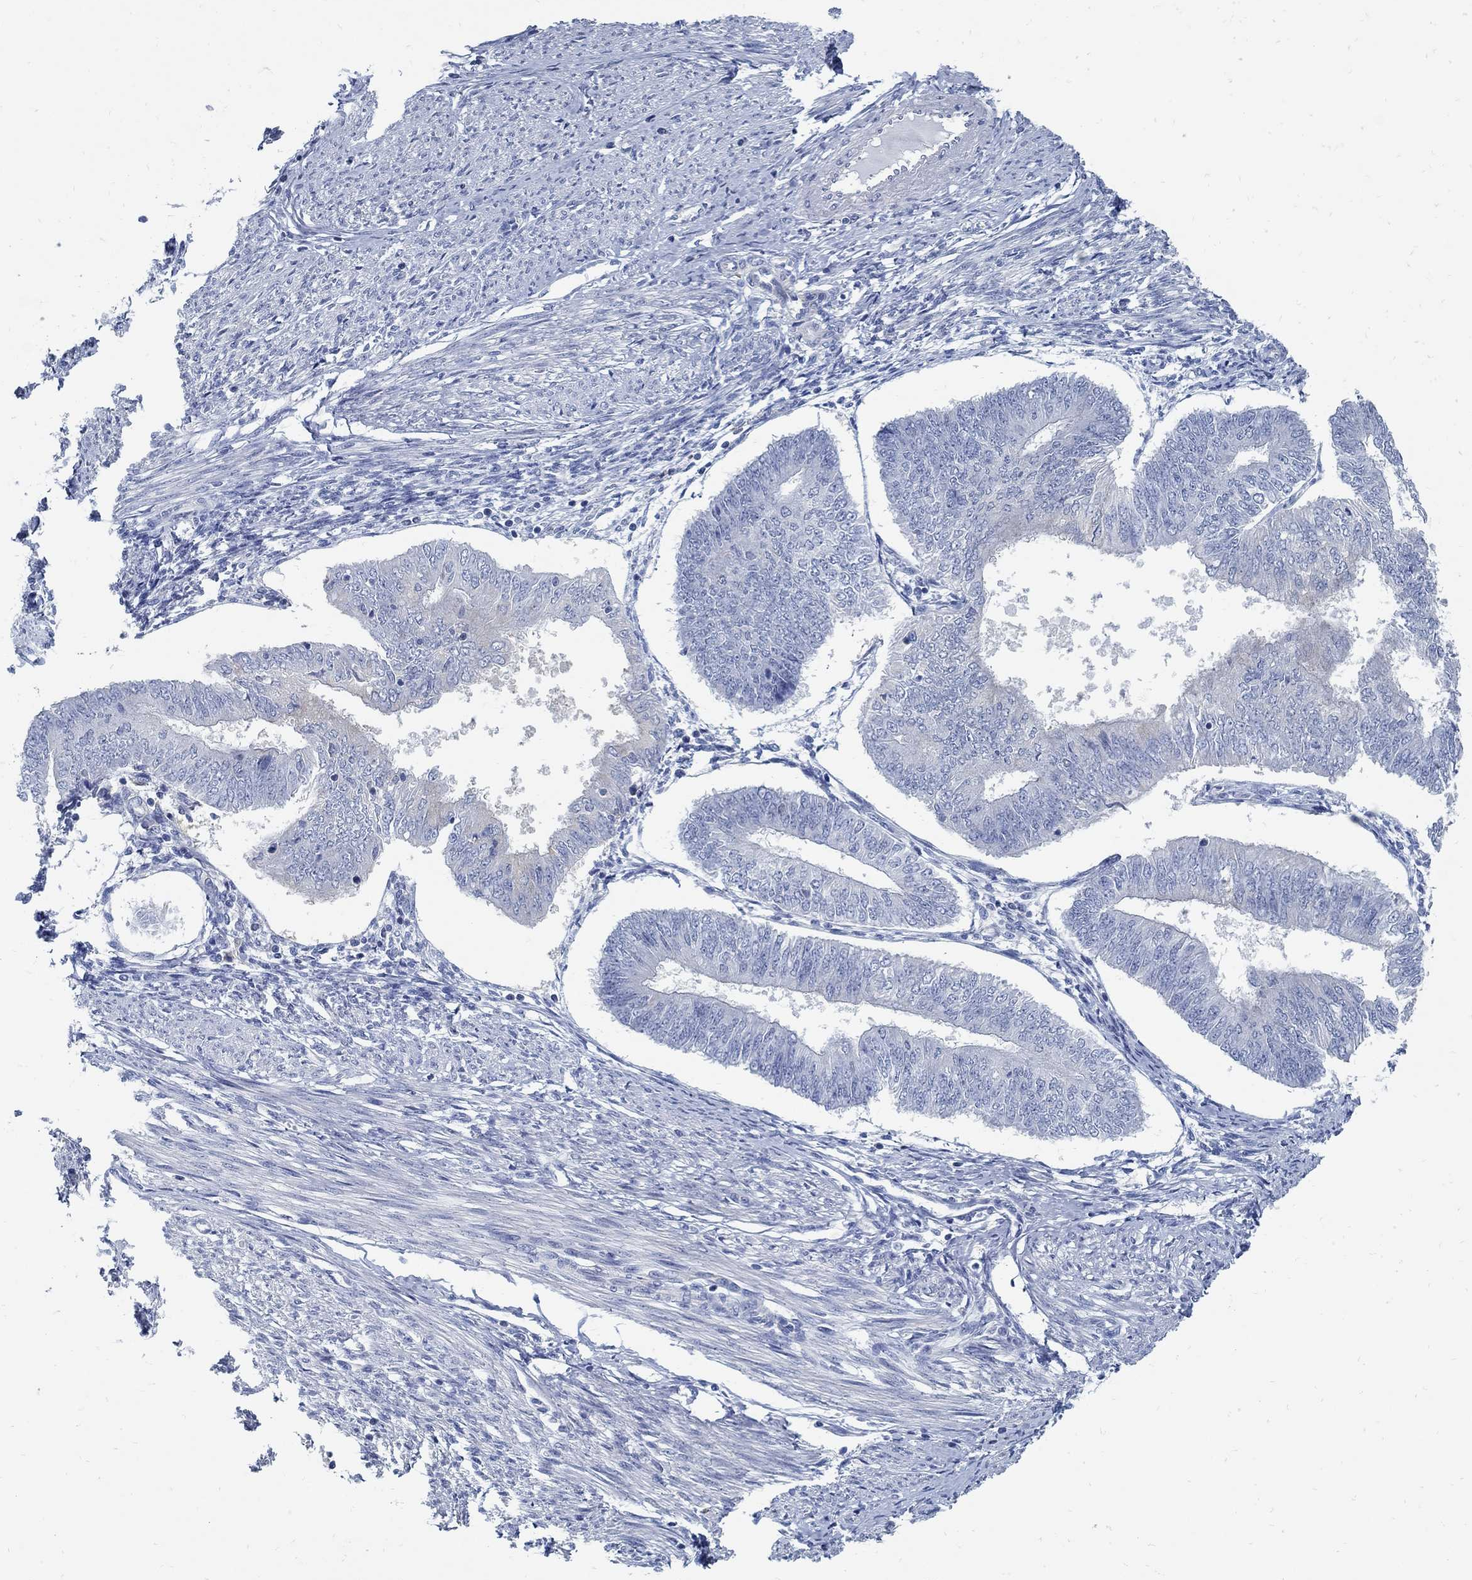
{"staining": {"intensity": "negative", "quantity": "none", "location": "none"}, "tissue": "endometrial cancer", "cell_type": "Tumor cells", "image_type": "cancer", "snomed": [{"axis": "morphology", "description": "Adenocarcinoma, NOS"}, {"axis": "topography", "description": "Endometrium"}], "caption": "Adenocarcinoma (endometrial) stained for a protein using immunohistochemistry (IHC) reveals no positivity tumor cells.", "gene": "PCDH11X", "patient": {"sex": "female", "age": 58}}